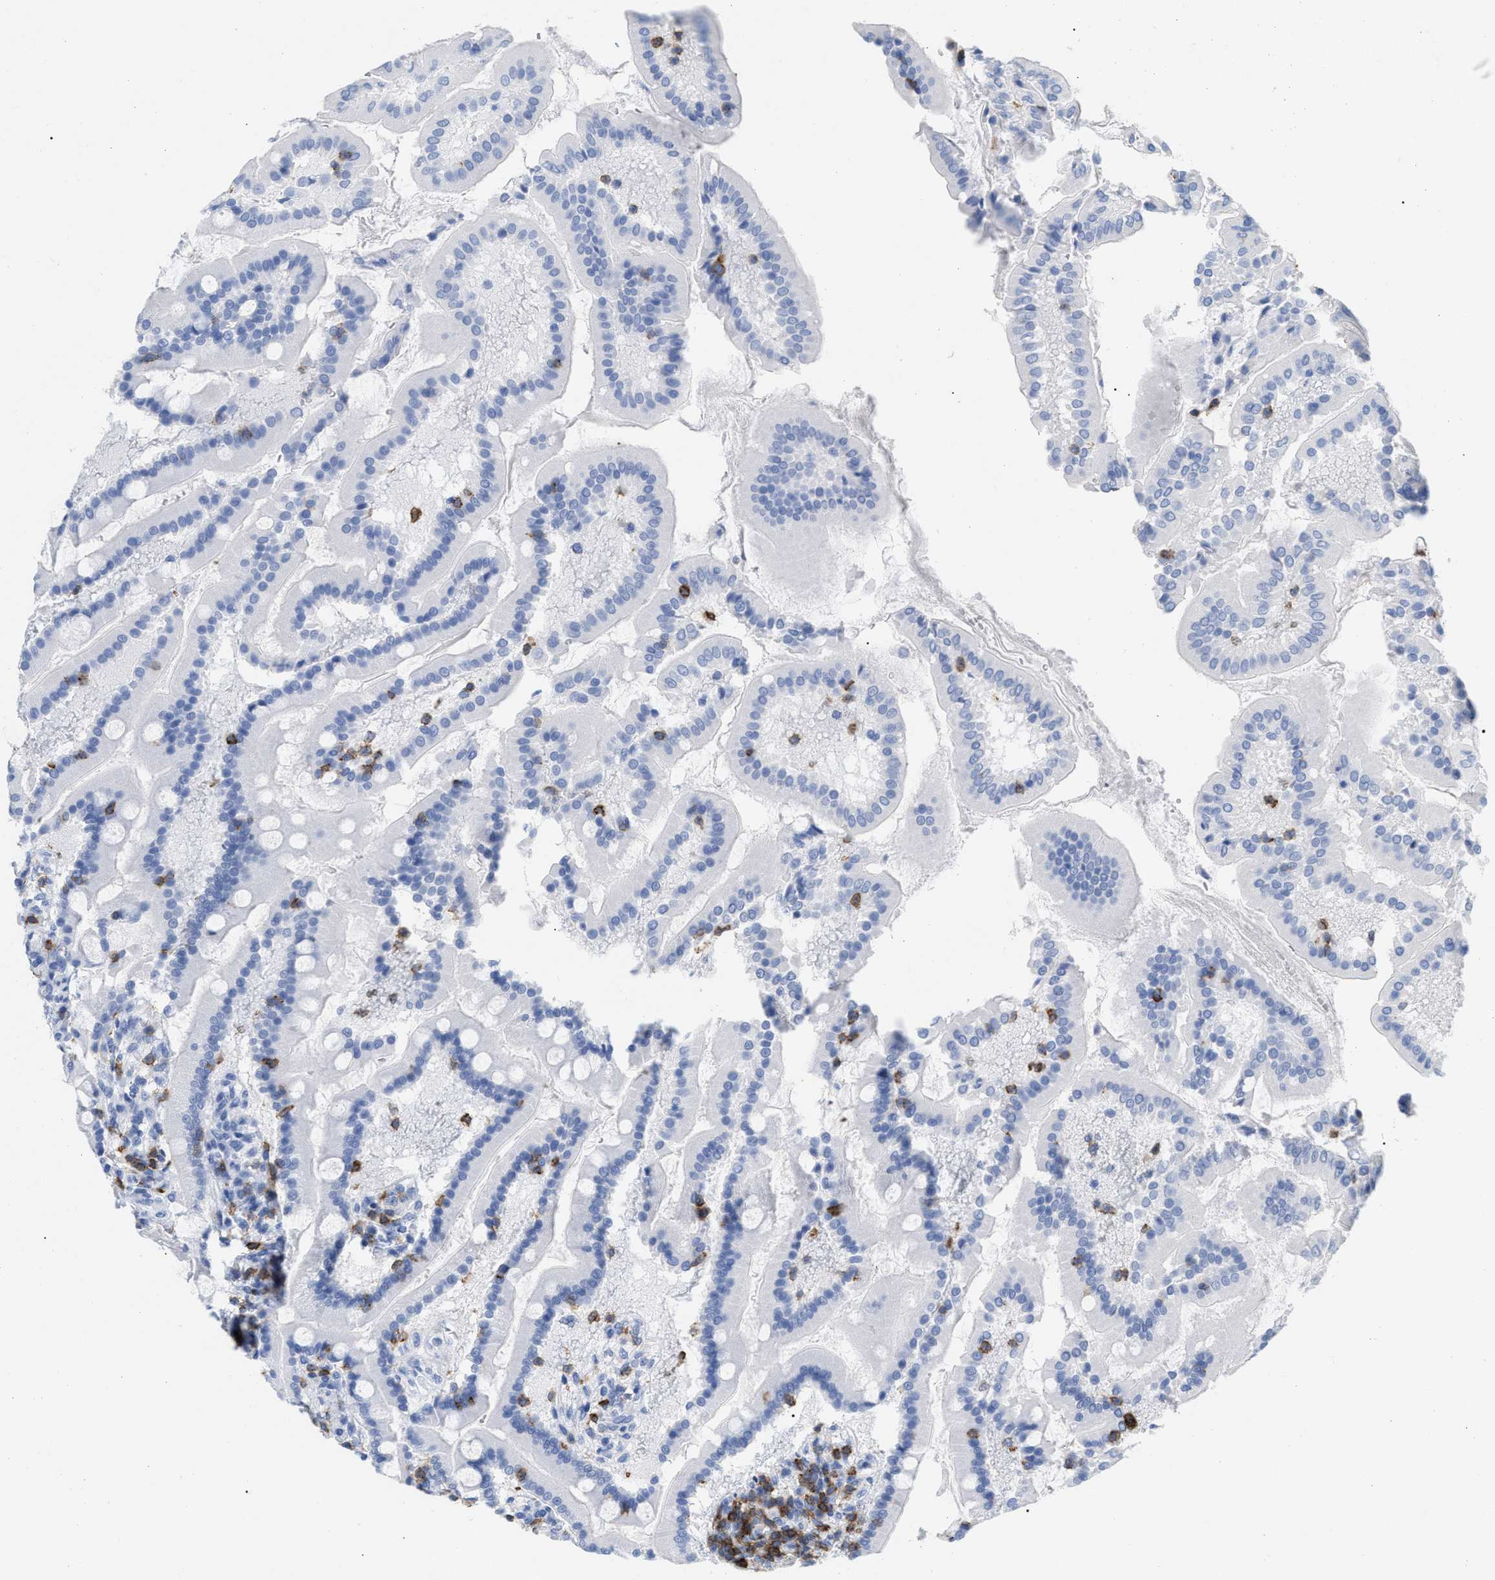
{"staining": {"intensity": "negative", "quantity": "none", "location": "none"}, "tissue": "duodenum", "cell_type": "Glandular cells", "image_type": "normal", "snomed": [{"axis": "morphology", "description": "Normal tissue, NOS"}, {"axis": "topography", "description": "Duodenum"}], "caption": "IHC image of benign duodenum stained for a protein (brown), which exhibits no staining in glandular cells.", "gene": "CD5", "patient": {"sex": "male", "age": 50}}